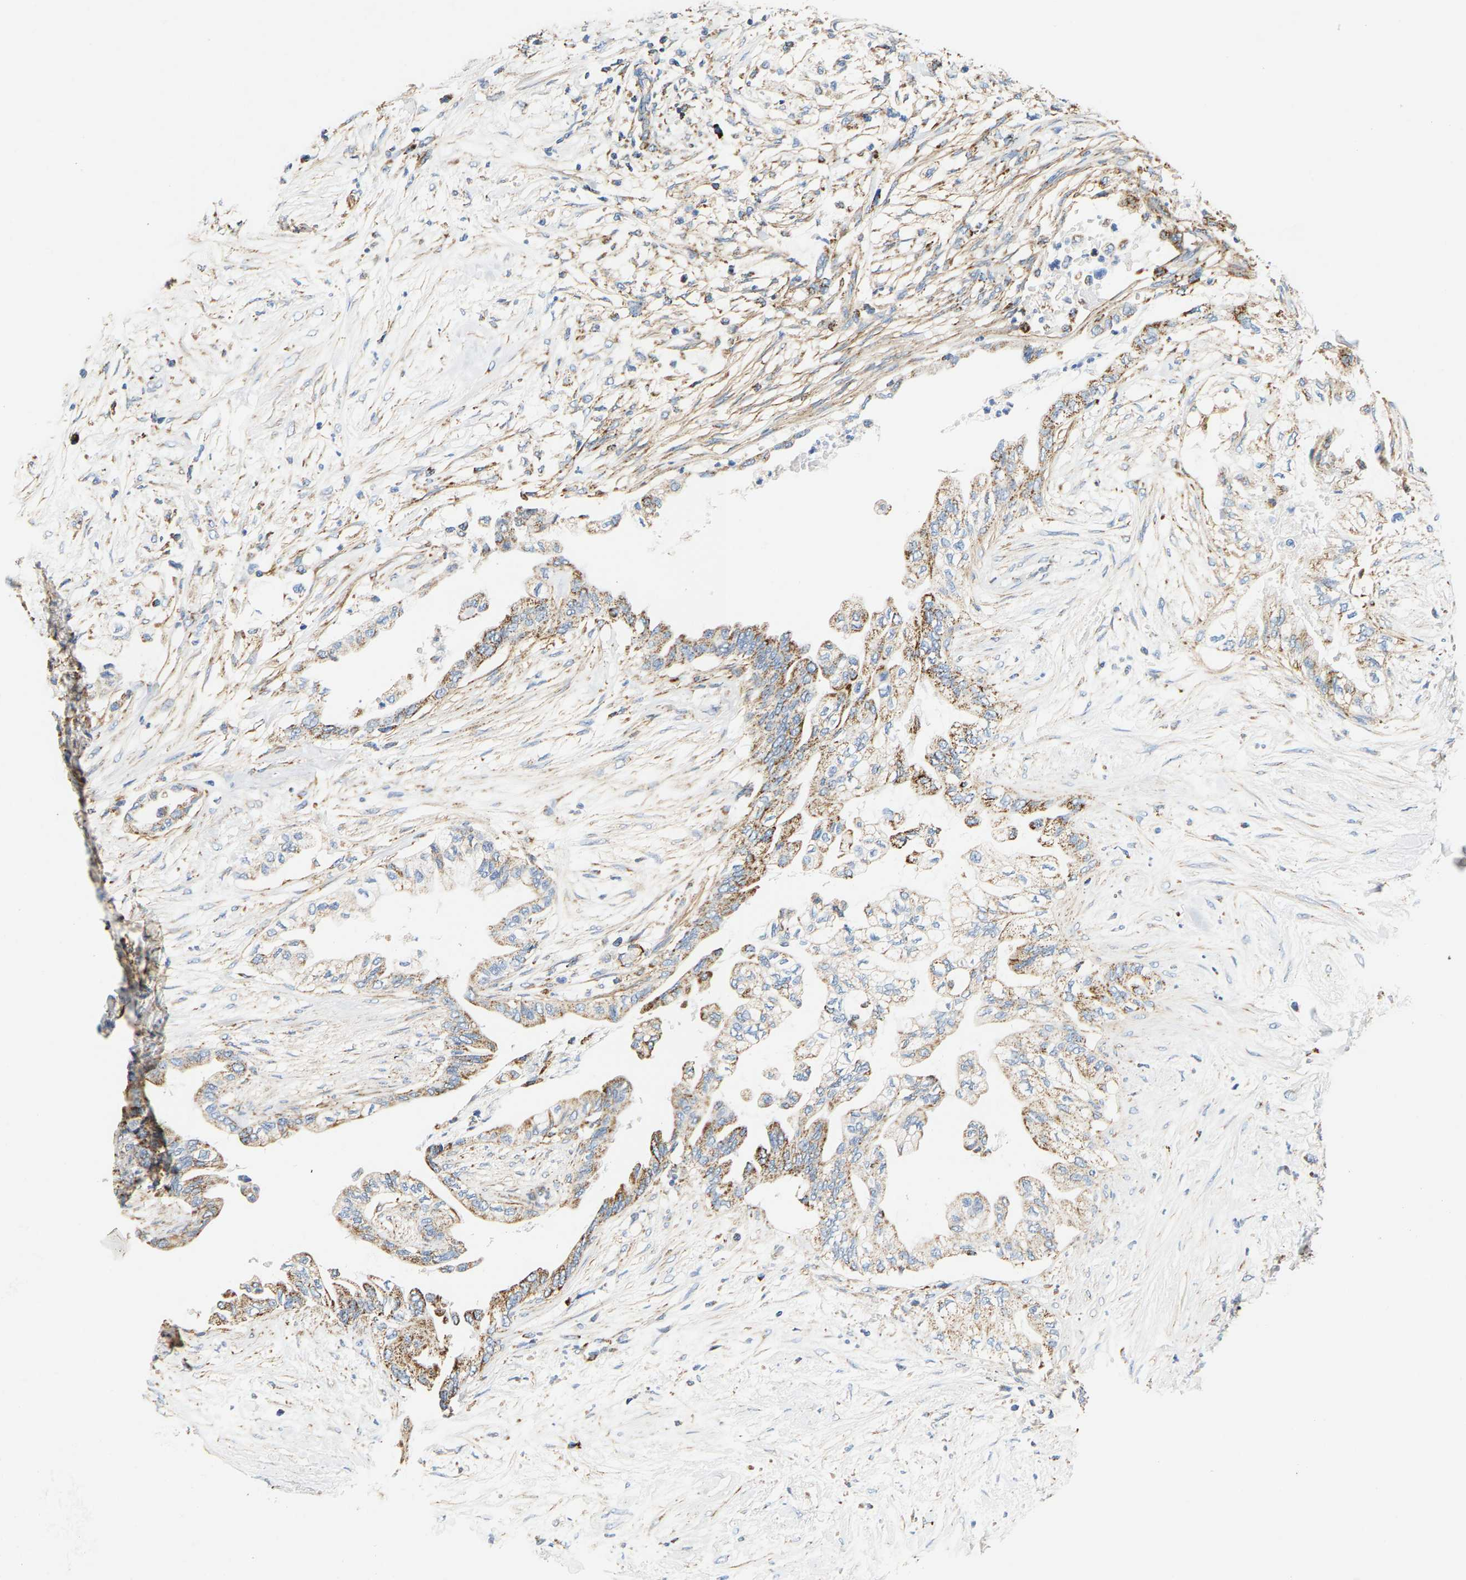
{"staining": {"intensity": "moderate", "quantity": ">75%", "location": "cytoplasmic/membranous"}, "tissue": "pancreatic cancer", "cell_type": "Tumor cells", "image_type": "cancer", "snomed": [{"axis": "morphology", "description": "Normal tissue, NOS"}, {"axis": "morphology", "description": "Adenocarcinoma, NOS"}, {"axis": "topography", "description": "Pancreas"}, {"axis": "topography", "description": "Duodenum"}], "caption": "Immunohistochemistry photomicrograph of pancreatic cancer stained for a protein (brown), which demonstrates medium levels of moderate cytoplasmic/membranous expression in about >75% of tumor cells.", "gene": "SHMT2", "patient": {"sex": "female", "age": 60}}